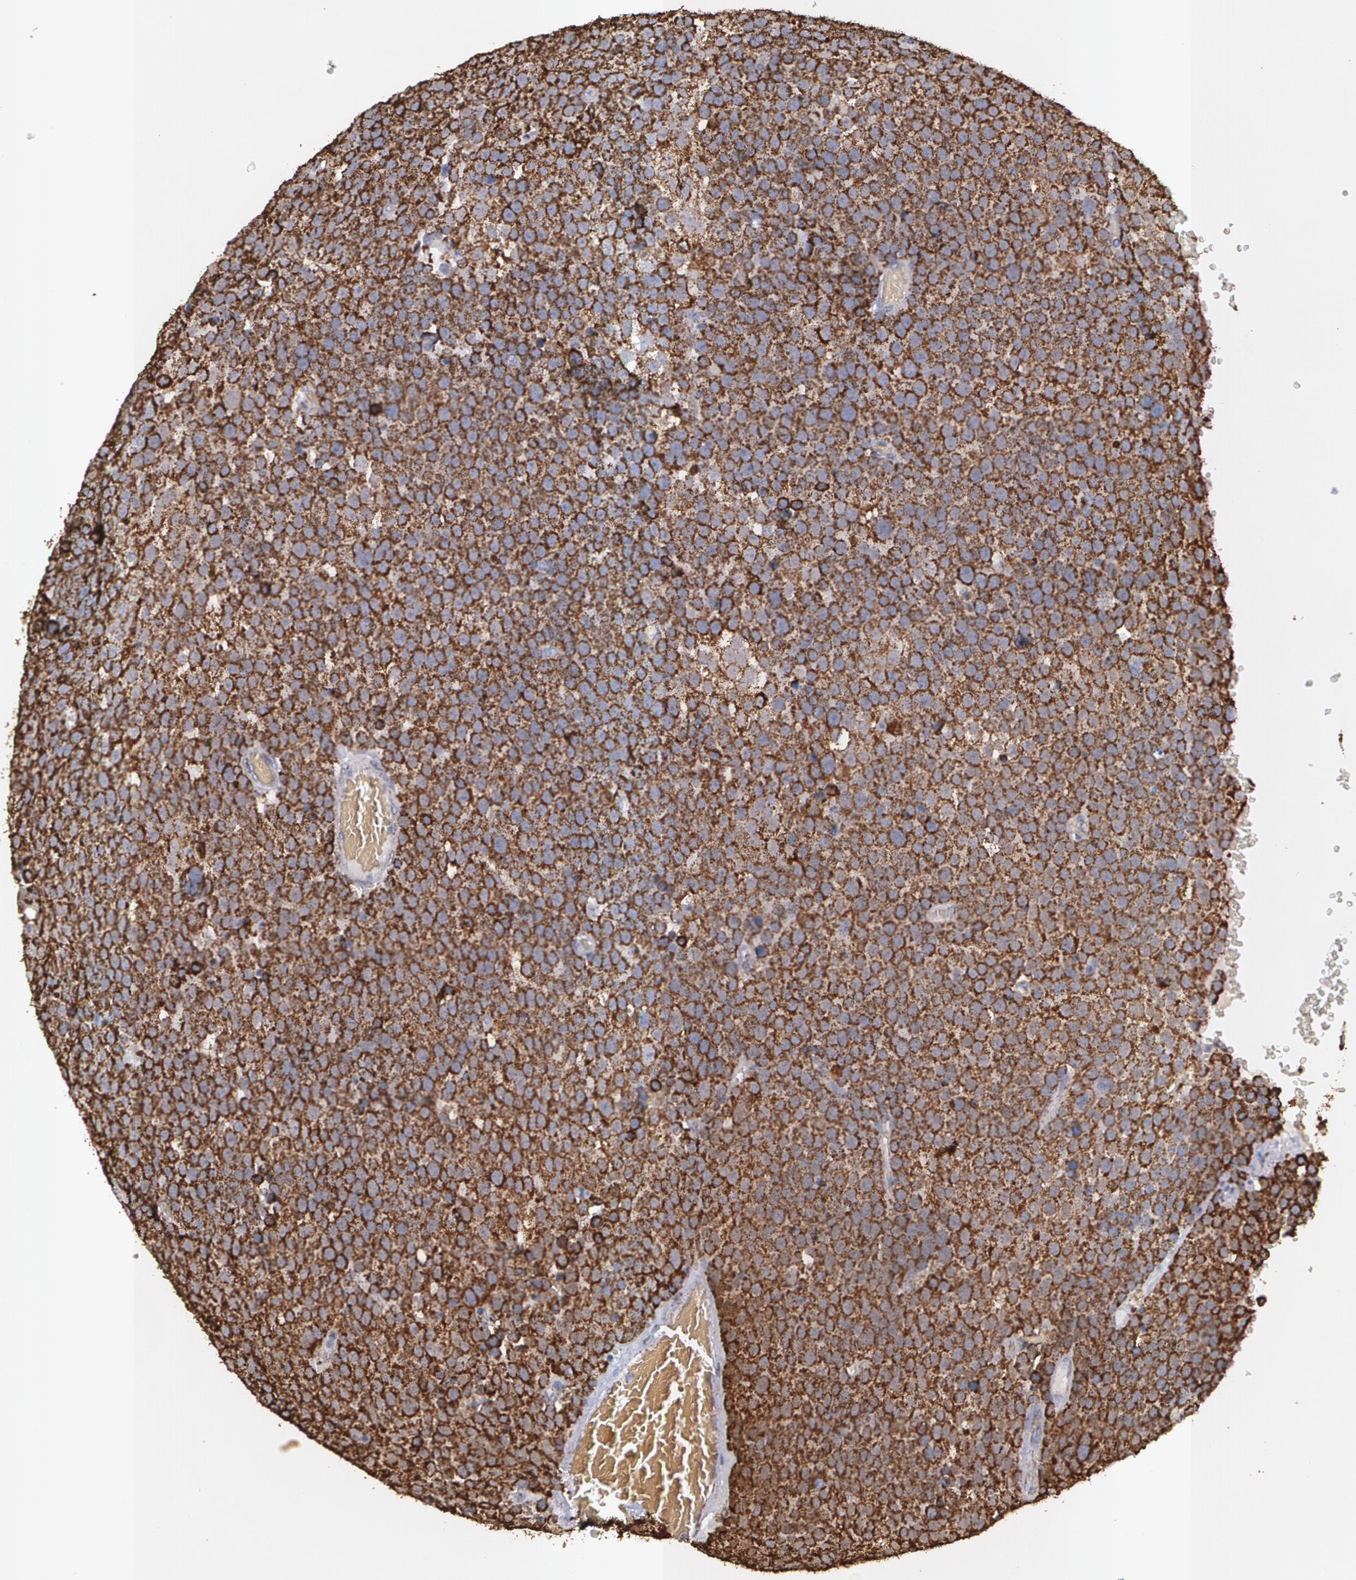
{"staining": {"intensity": "strong", "quantity": ">75%", "location": "cytoplasmic/membranous"}, "tissue": "testis cancer", "cell_type": "Tumor cells", "image_type": "cancer", "snomed": [{"axis": "morphology", "description": "Seminoma, NOS"}, {"axis": "topography", "description": "Testis"}], "caption": "Protein expression analysis of testis cancer (seminoma) shows strong cytoplasmic/membranous staining in approximately >75% of tumor cells. The protein of interest is shown in brown color, while the nuclei are stained blue.", "gene": "HSPD1", "patient": {"sex": "male", "age": 71}}